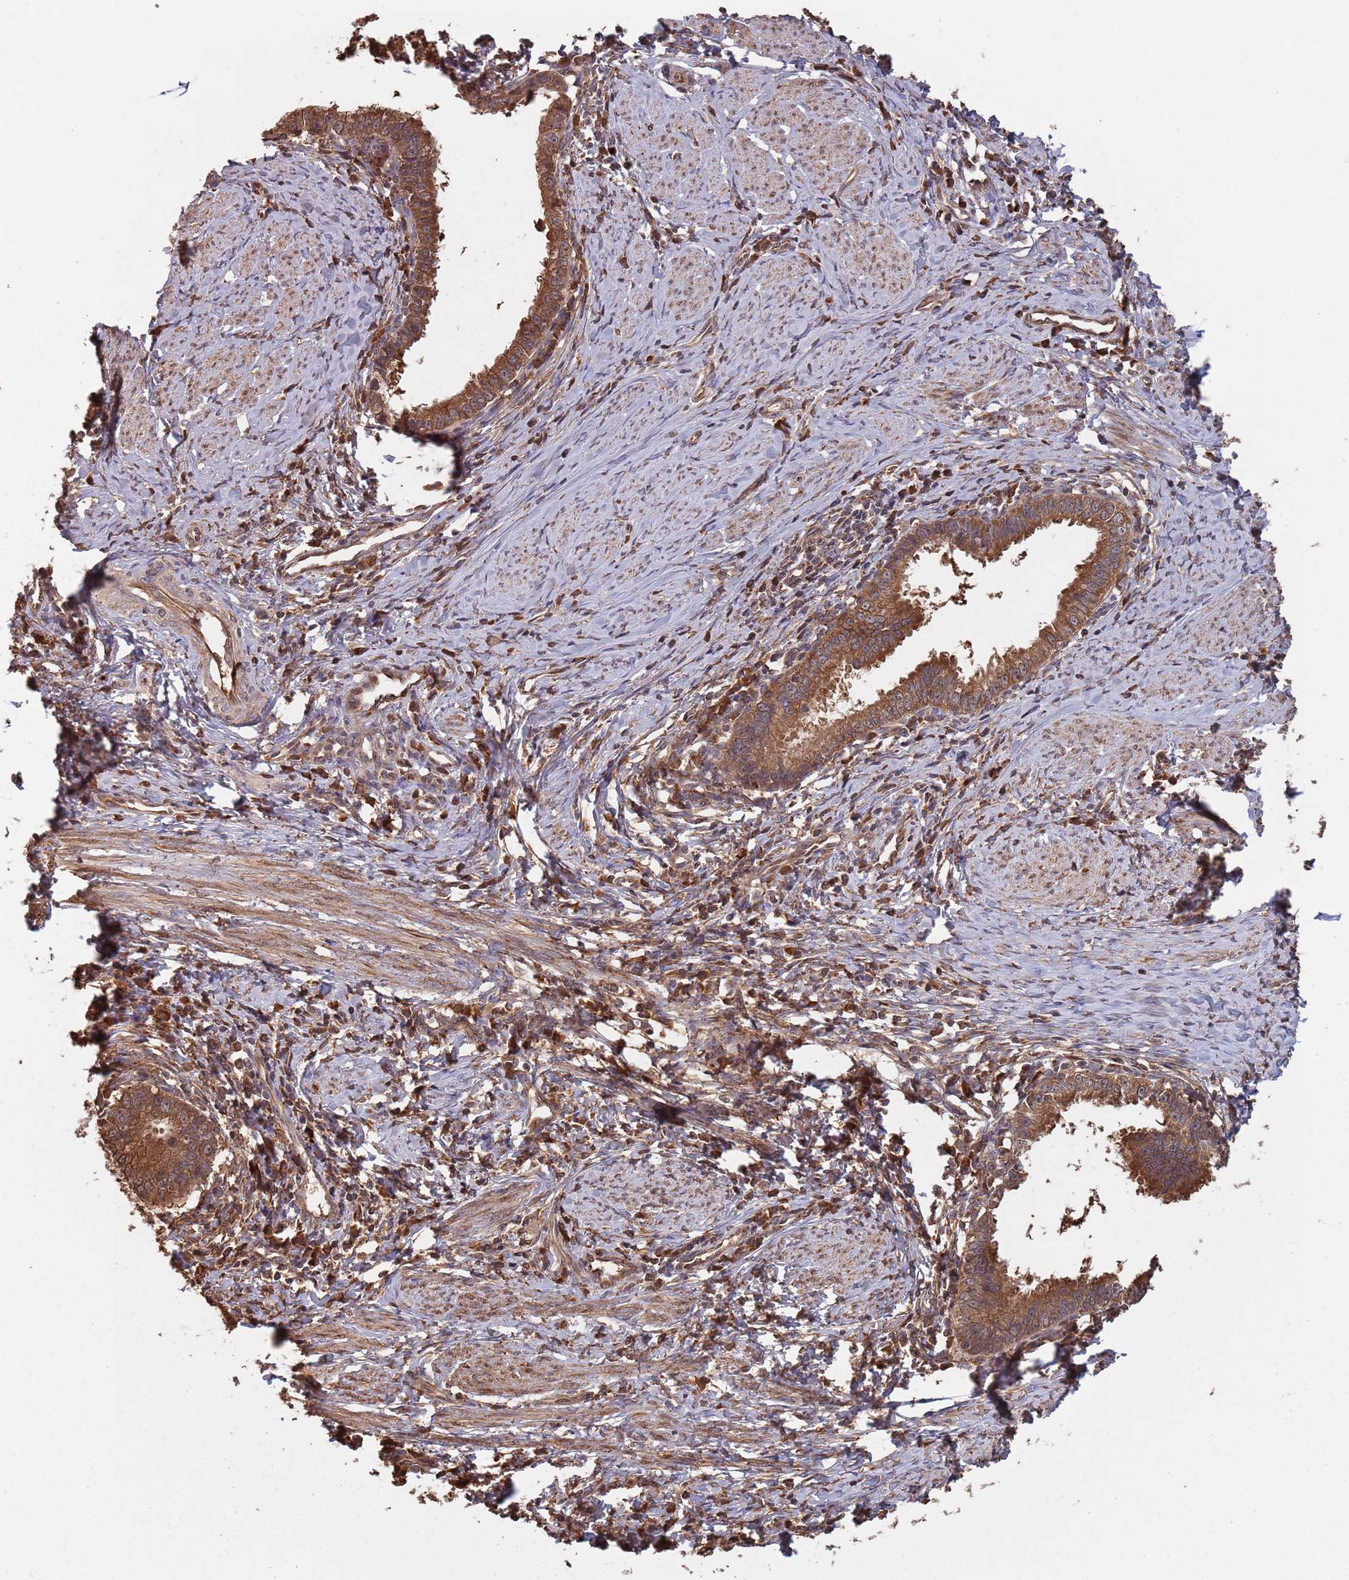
{"staining": {"intensity": "strong", "quantity": ">75%", "location": "cytoplasmic/membranous"}, "tissue": "cervical cancer", "cell_type": "Tumor cells", "image_type": "cancer", "snomed": [{"axis": "morphology", "description": "Adenocarcinoma, NOS"}, {"axis": "topography", "description": "Cervix"}], "caption": "IHC of adenocarcinoma (cervical) shows high levels of strong cytoplasmic/membranous staining in about >75% of tumor cells.", "gene": "COG4", "patient": {"sex": "female", "age": 36}}